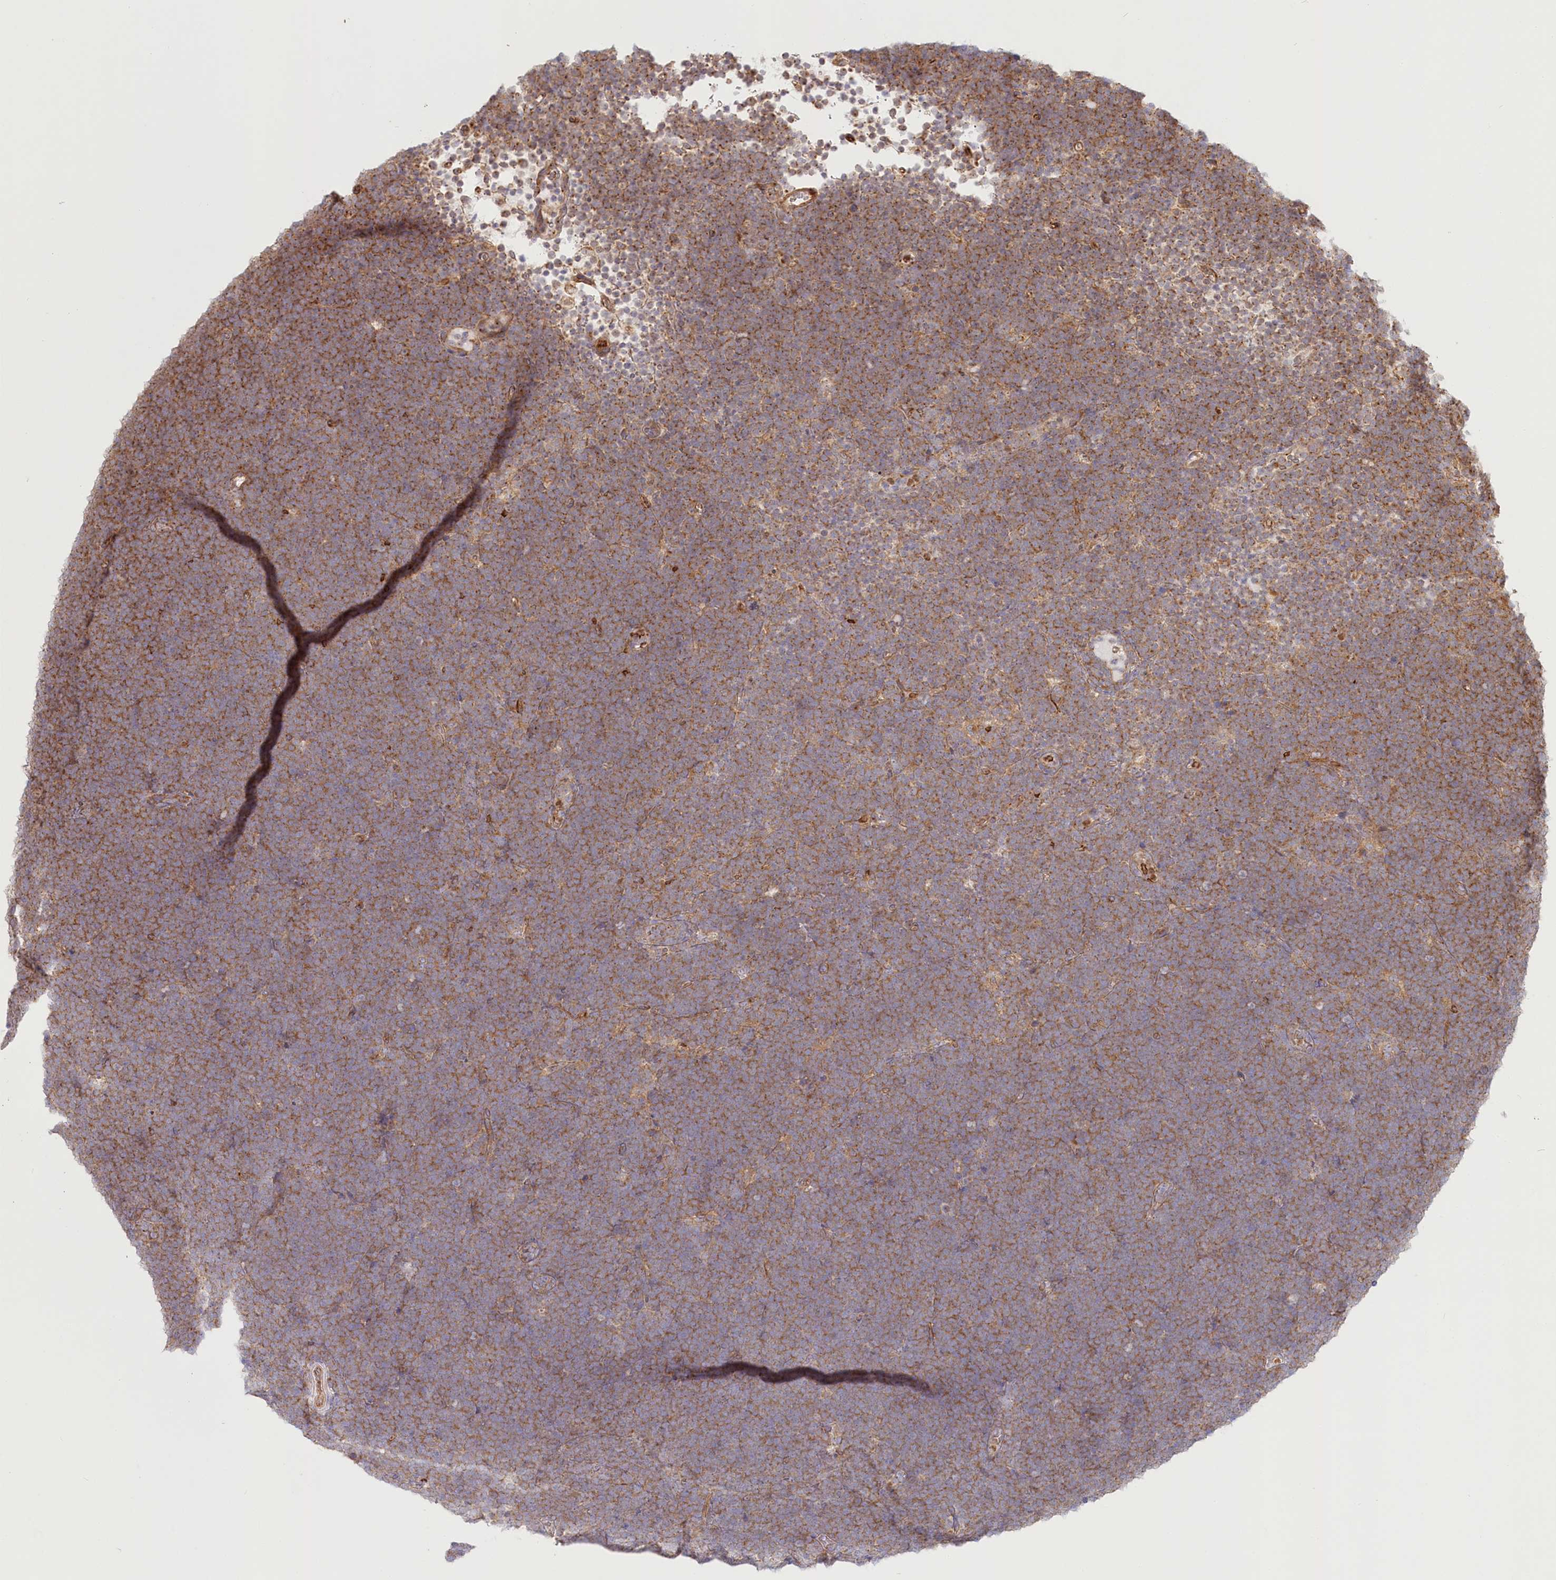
{"staining": {"intensity": "moderate", "quantity": ">75%", "location": "cytoplasmic/membranous"}, "tissue": "lymphoma", "cell_type": "Tumor cells", "image_type": "cancer", "snomed": [{"axis": "morphology", "description": "Malignant lymphoma, non-Hodgkin's type, High grade"}, {"axis": "topography", "description": "Lymph node"}], "caption": "Brown immunohistochemical staining in lymphoma demonstrates moderate cytoplasmic/membranous expression in about >75% of tumor cells. The protein of interest is stained brown, and the nuclei are stained in blue (DAB IHC with brightfield microscopy, high magnification).", "gene": "COMMD3", "patient": {"sex": "male", "age": 13}}